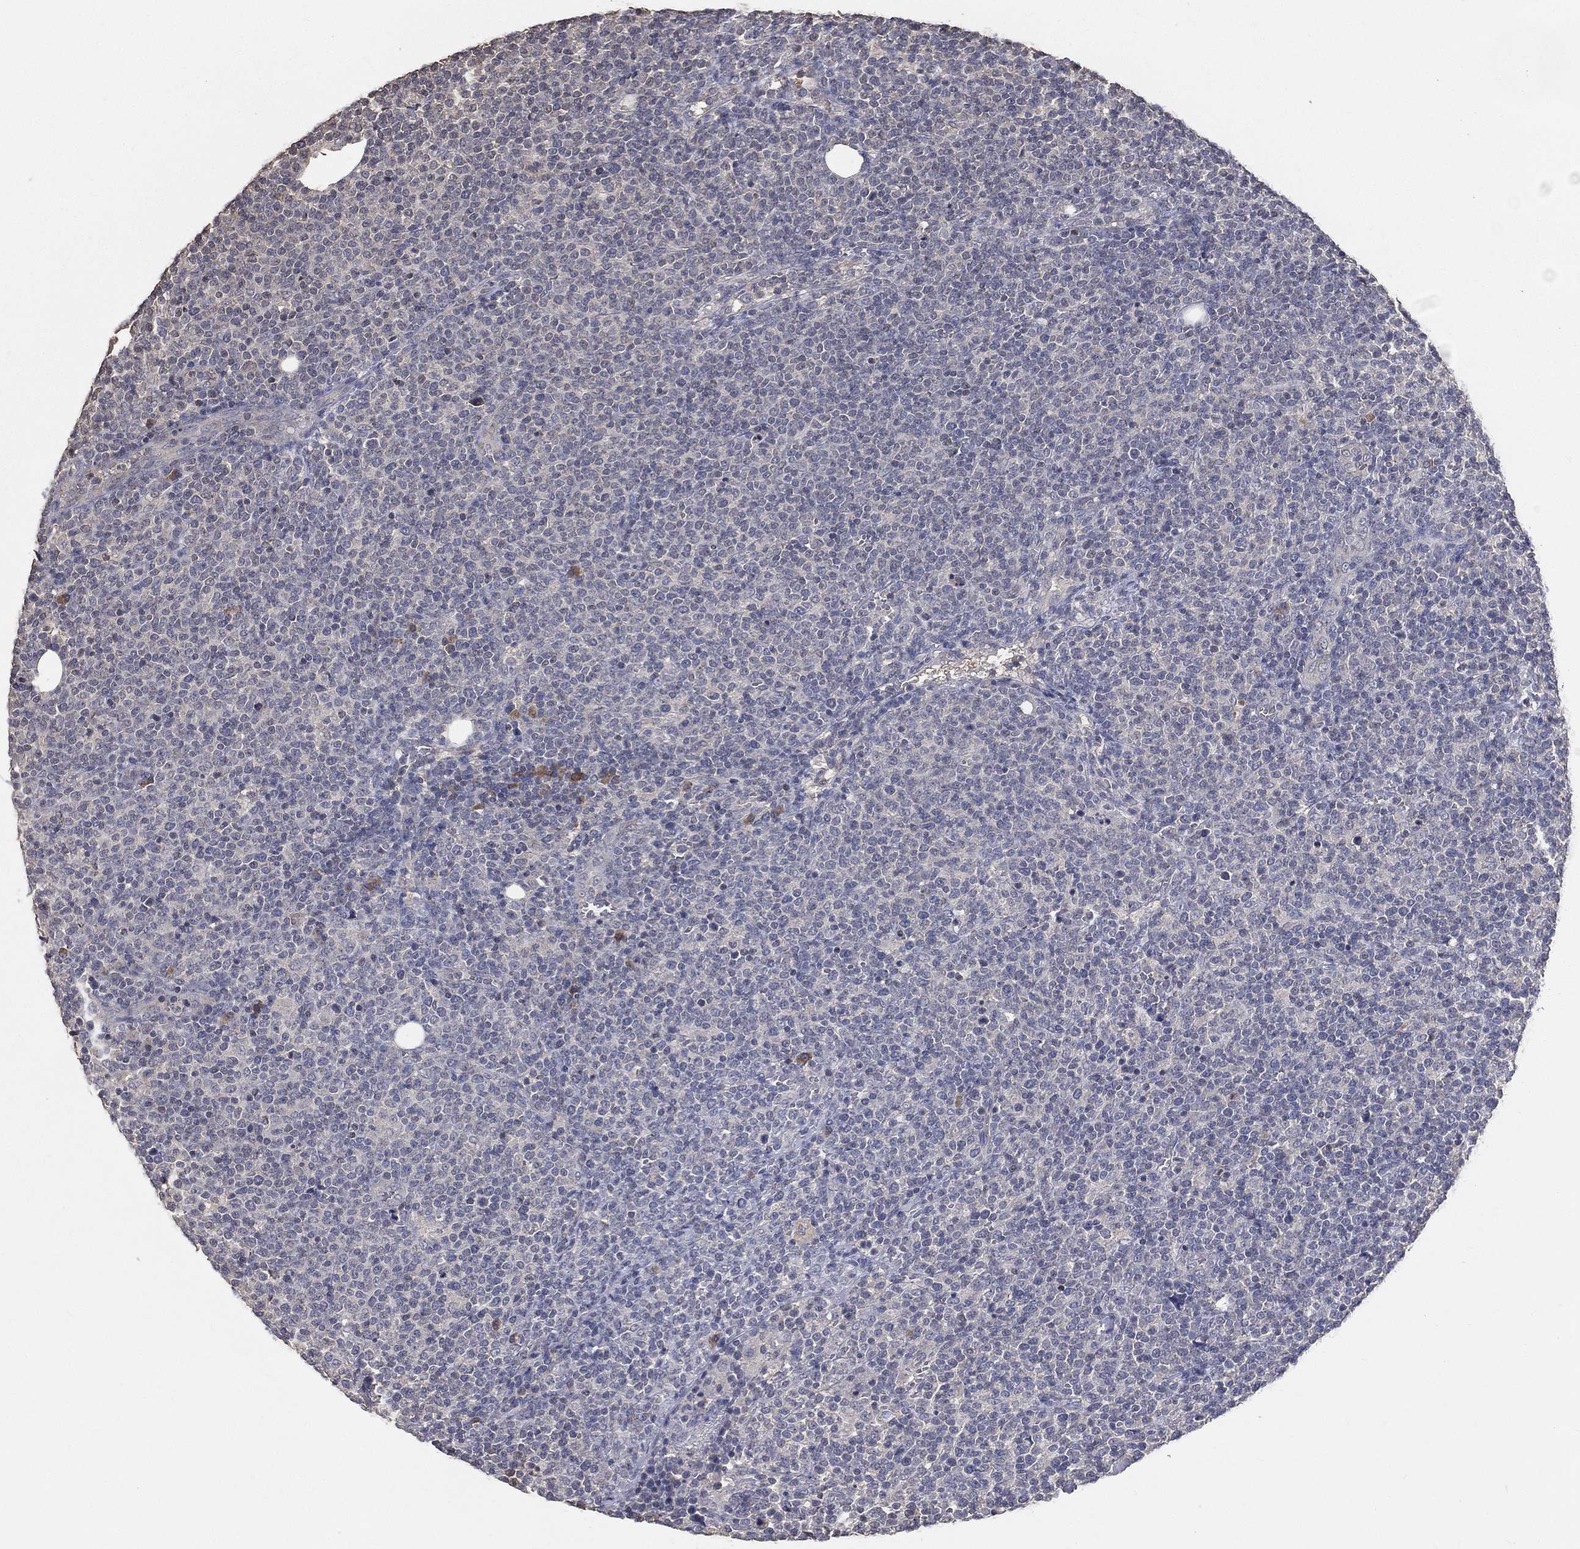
{"staining": {"intensity": "negative", "quantity": "none", "location": "none"}, "tissue": "lymphoma", "cell_type": "Tumor cells", "image_type": "cancer", "snomed": [{"axis": "morphology", "description": "Malignant lymphoma, non-Hodgkin's type, High grade"}, {"axis": "topography", "description": "Lymph node"}], "caption": "High power microscopy micrograph of an immunohistochemistry photomicrograph of high-grade malignant lymphoma, non-Hodgkin's type, revealing no significant staining in tumor cells.", "gene": "SNAP25", "patient": {"sex": "male", "age": 61}}